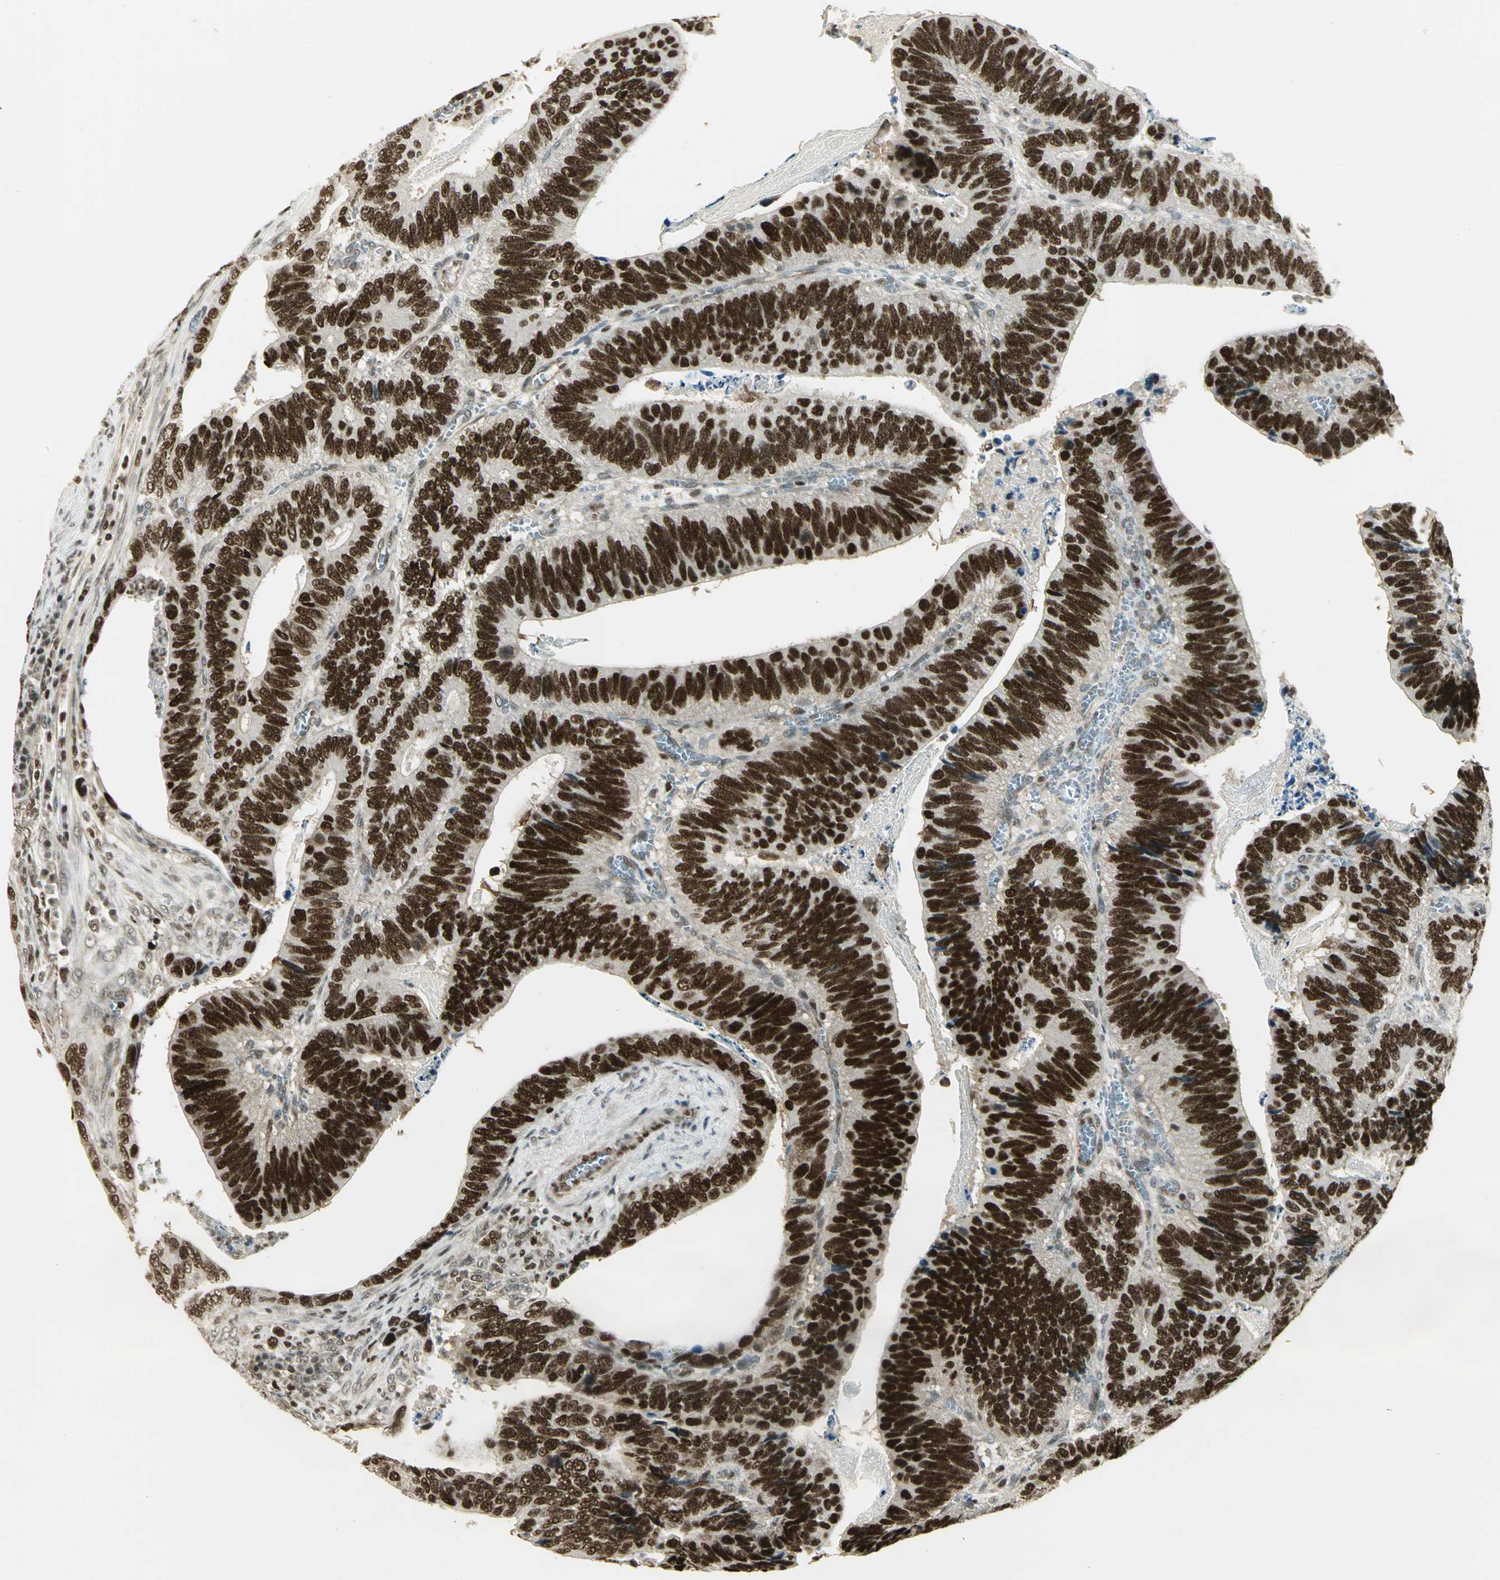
{"staining": {"intensity": "strong", "quantity": ">75%", "location": "nuclear"}, "tissue": "colorectal cancer", "cell_type": "Tumor cells", "image_type": "cancer", "snomed": [{"axis": "morphology", "description": "Adenocarcinoma, NOS"}, {"axis": "topography", "description": "Colon"}], "caption": "Brown immunohistochemical staining in human adenocarcinoma (colorectal) shows strong nuclear expression in about >75% of tumor cells.", "gene": "ELF1", "patient": {"sex": "male", "age": 72}}